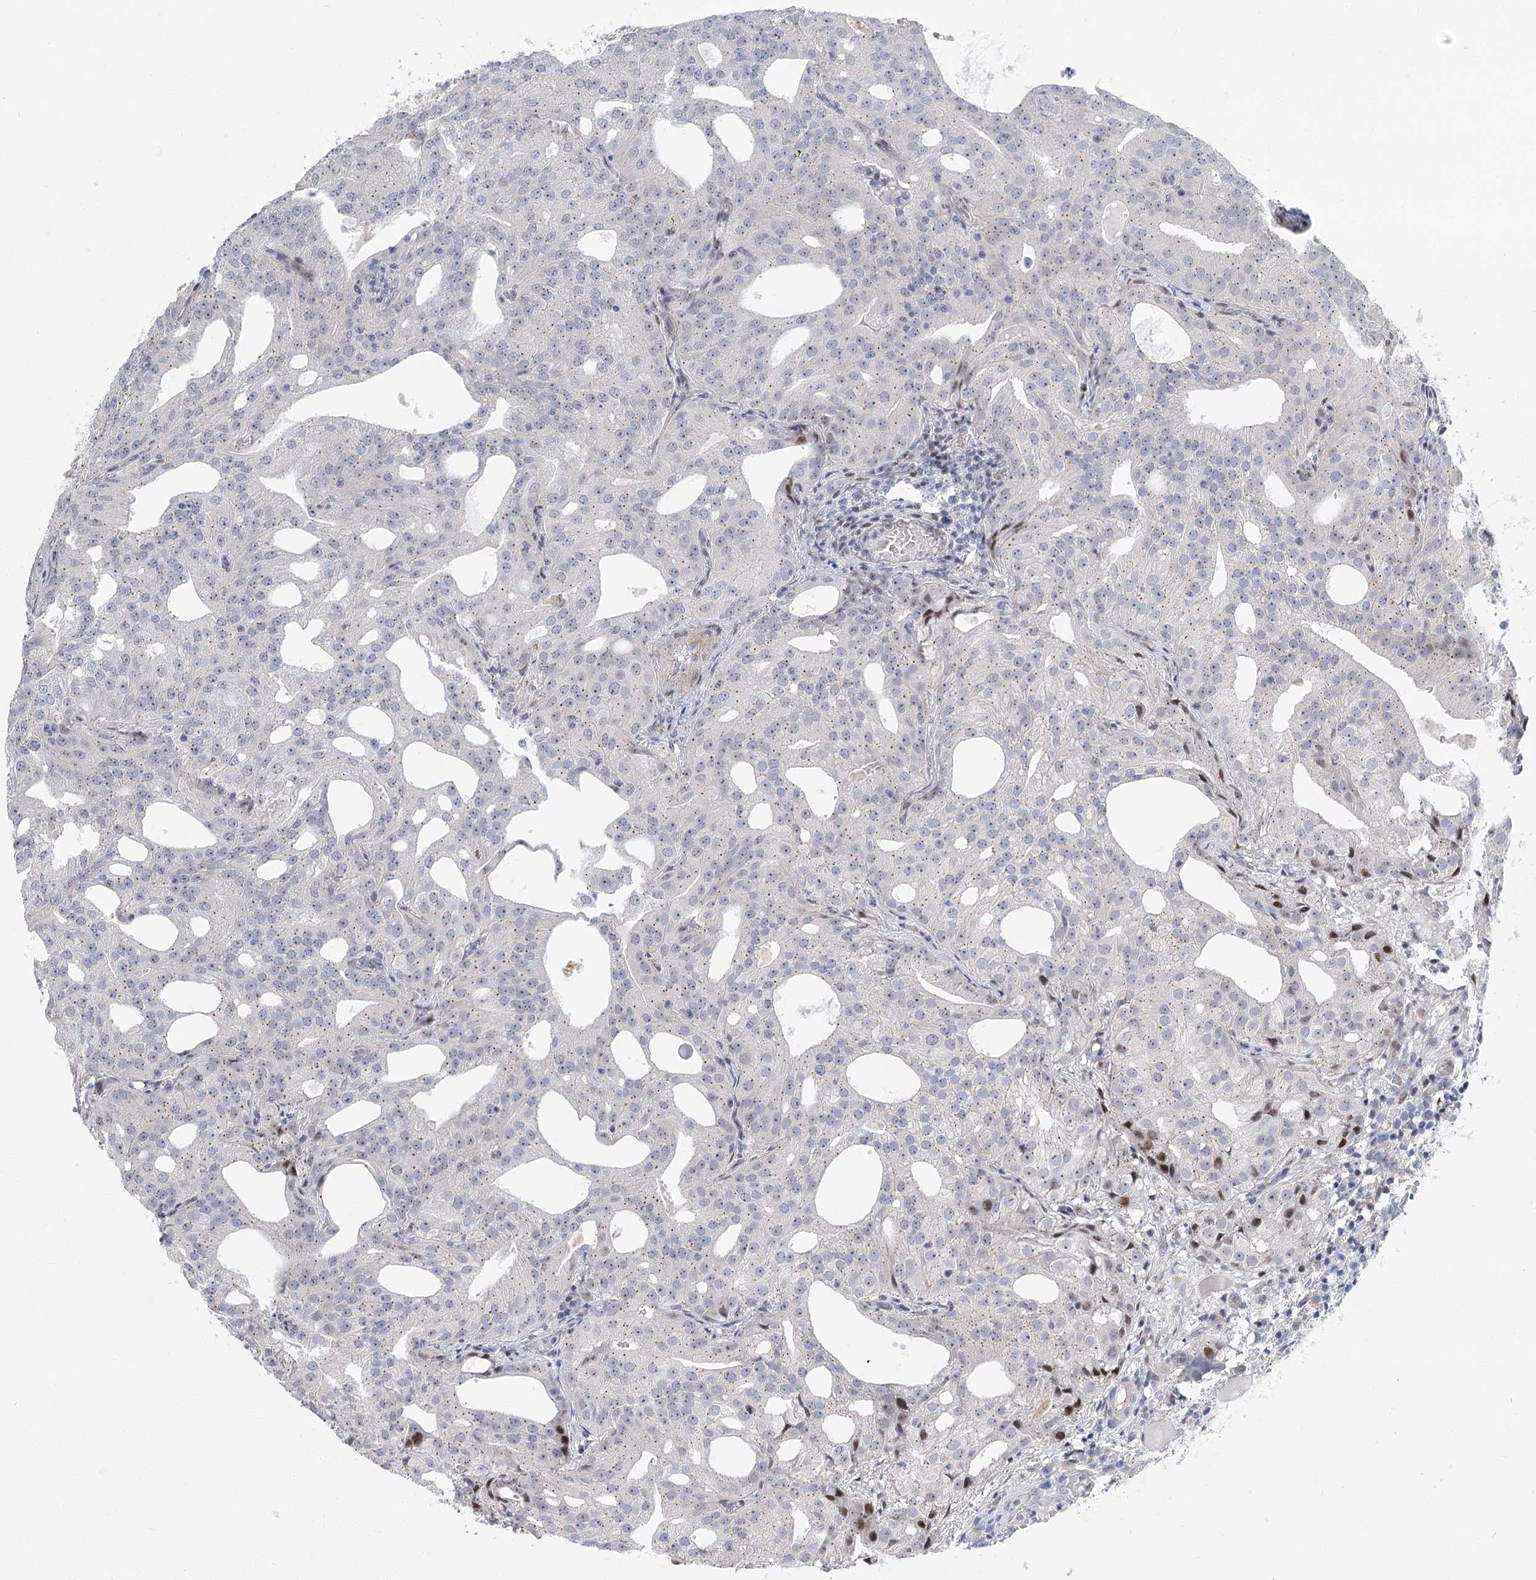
{"staining": {"intensity": "negative", "quantity": "none", "location": "none"}, "tissue": "prostate cancer", "cell_type": "Tumor cells", "image_type": "cancer", "snomed": [{"axis": "morphology", "description": "Adenocarcinoma, Medium grade"}, {"axis": "topography", "description": "Prostate"}], "caption": "Image shows no significant protein expression in tumor cells of prostate cancer.", "gene": "CAMTA1", "patient": {"sex": "male", "age": 88}}